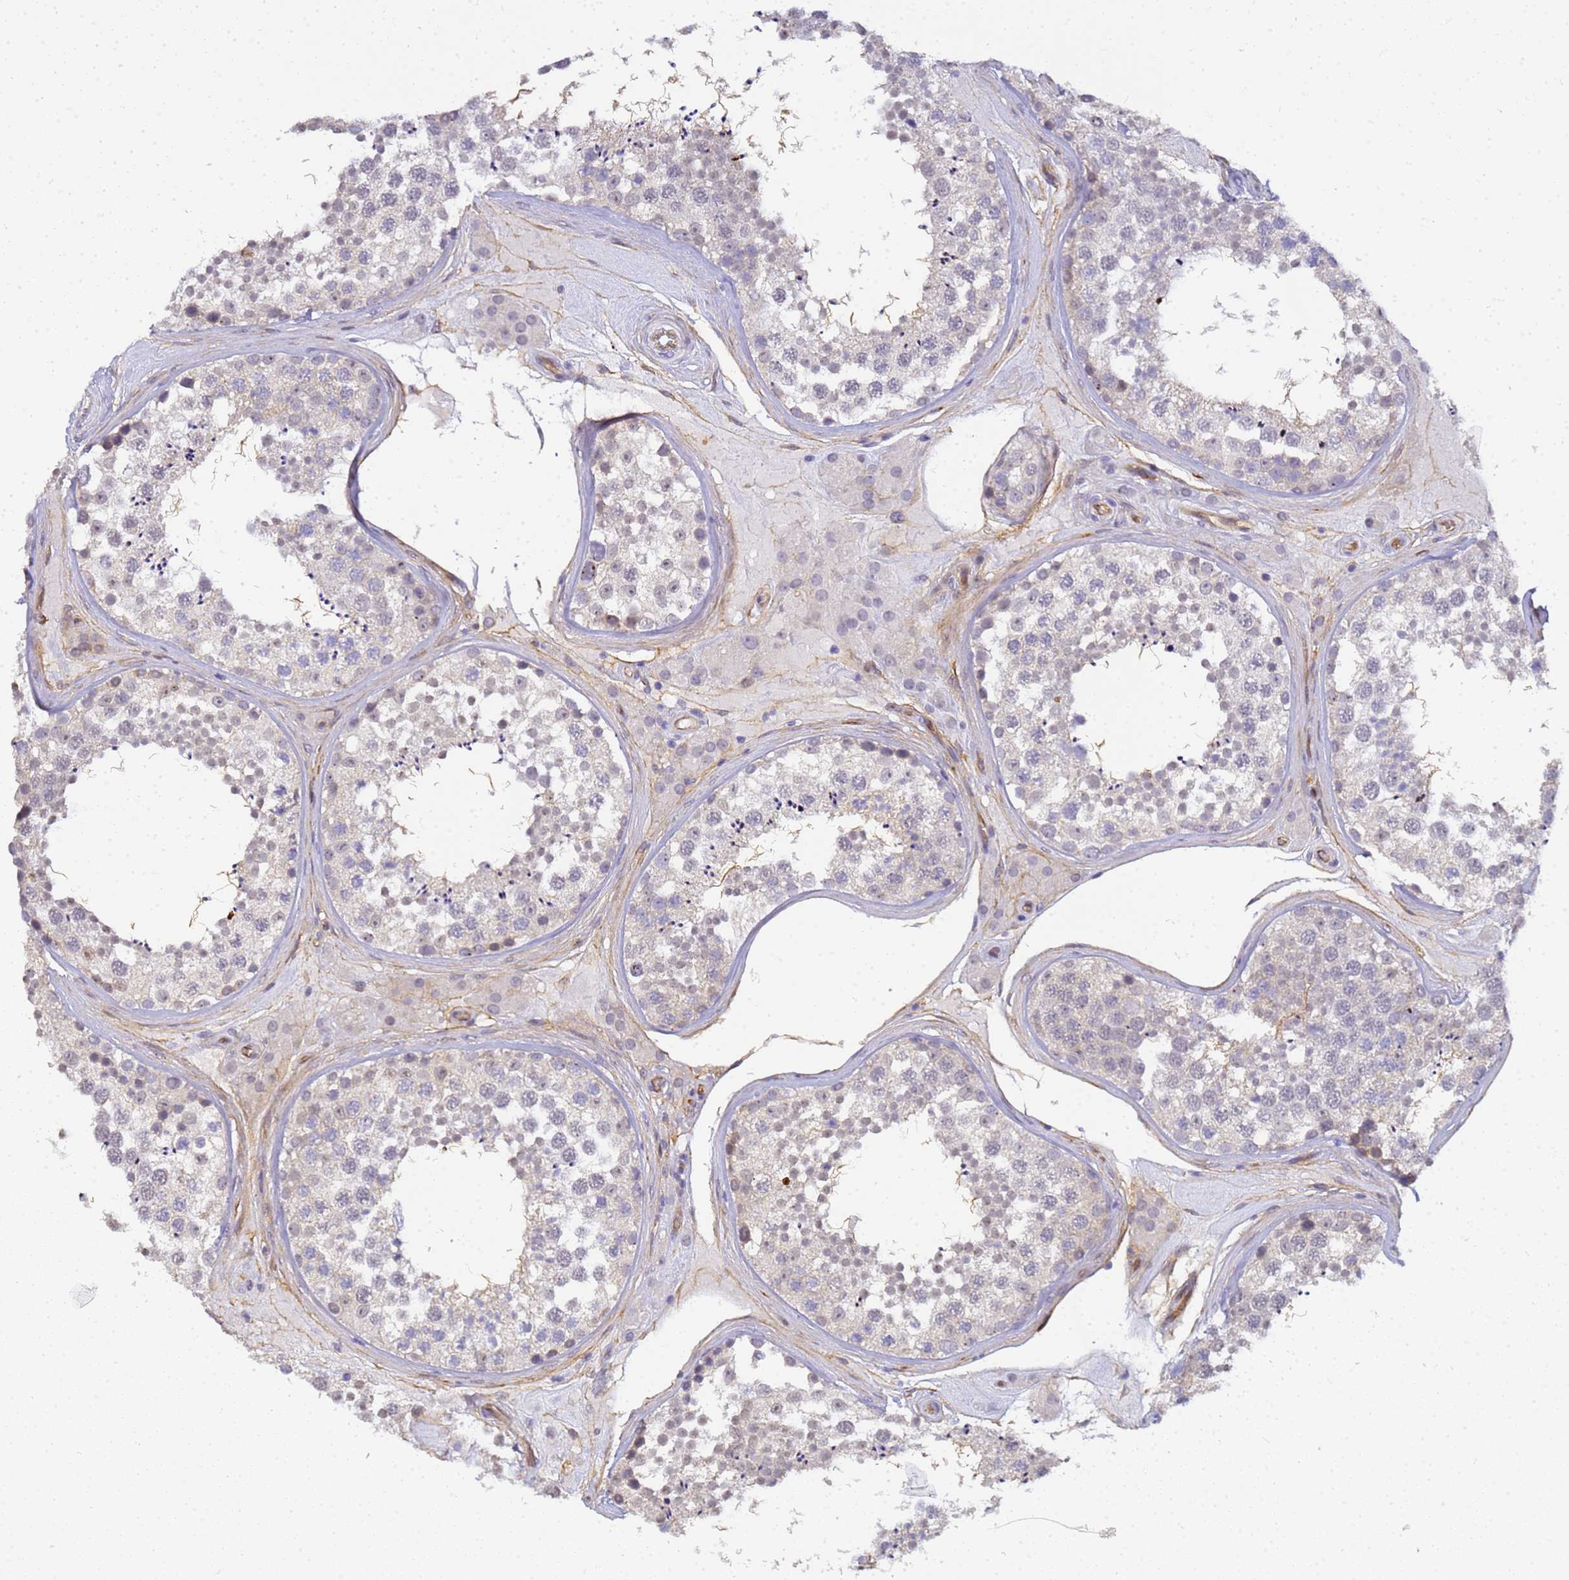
{"staining": {"intensity": "weak", "quantity": "<25%", "location": "nuclear"}, "tissue": "testis", "cell_type": "Cells in seminiferous ducts", "image_type": "normal", "snomed": [{"axis": "morphology", "description": "Normal tissue, NOS"}, {"axis": "topography", "description": "Testis"}], "caption": "Immunohistochemical staining of normal testis shows no significant staining in cells in seminiferous ducts.", "gene": "GON4L", "patient": {"sex": "male", "age": 46}}